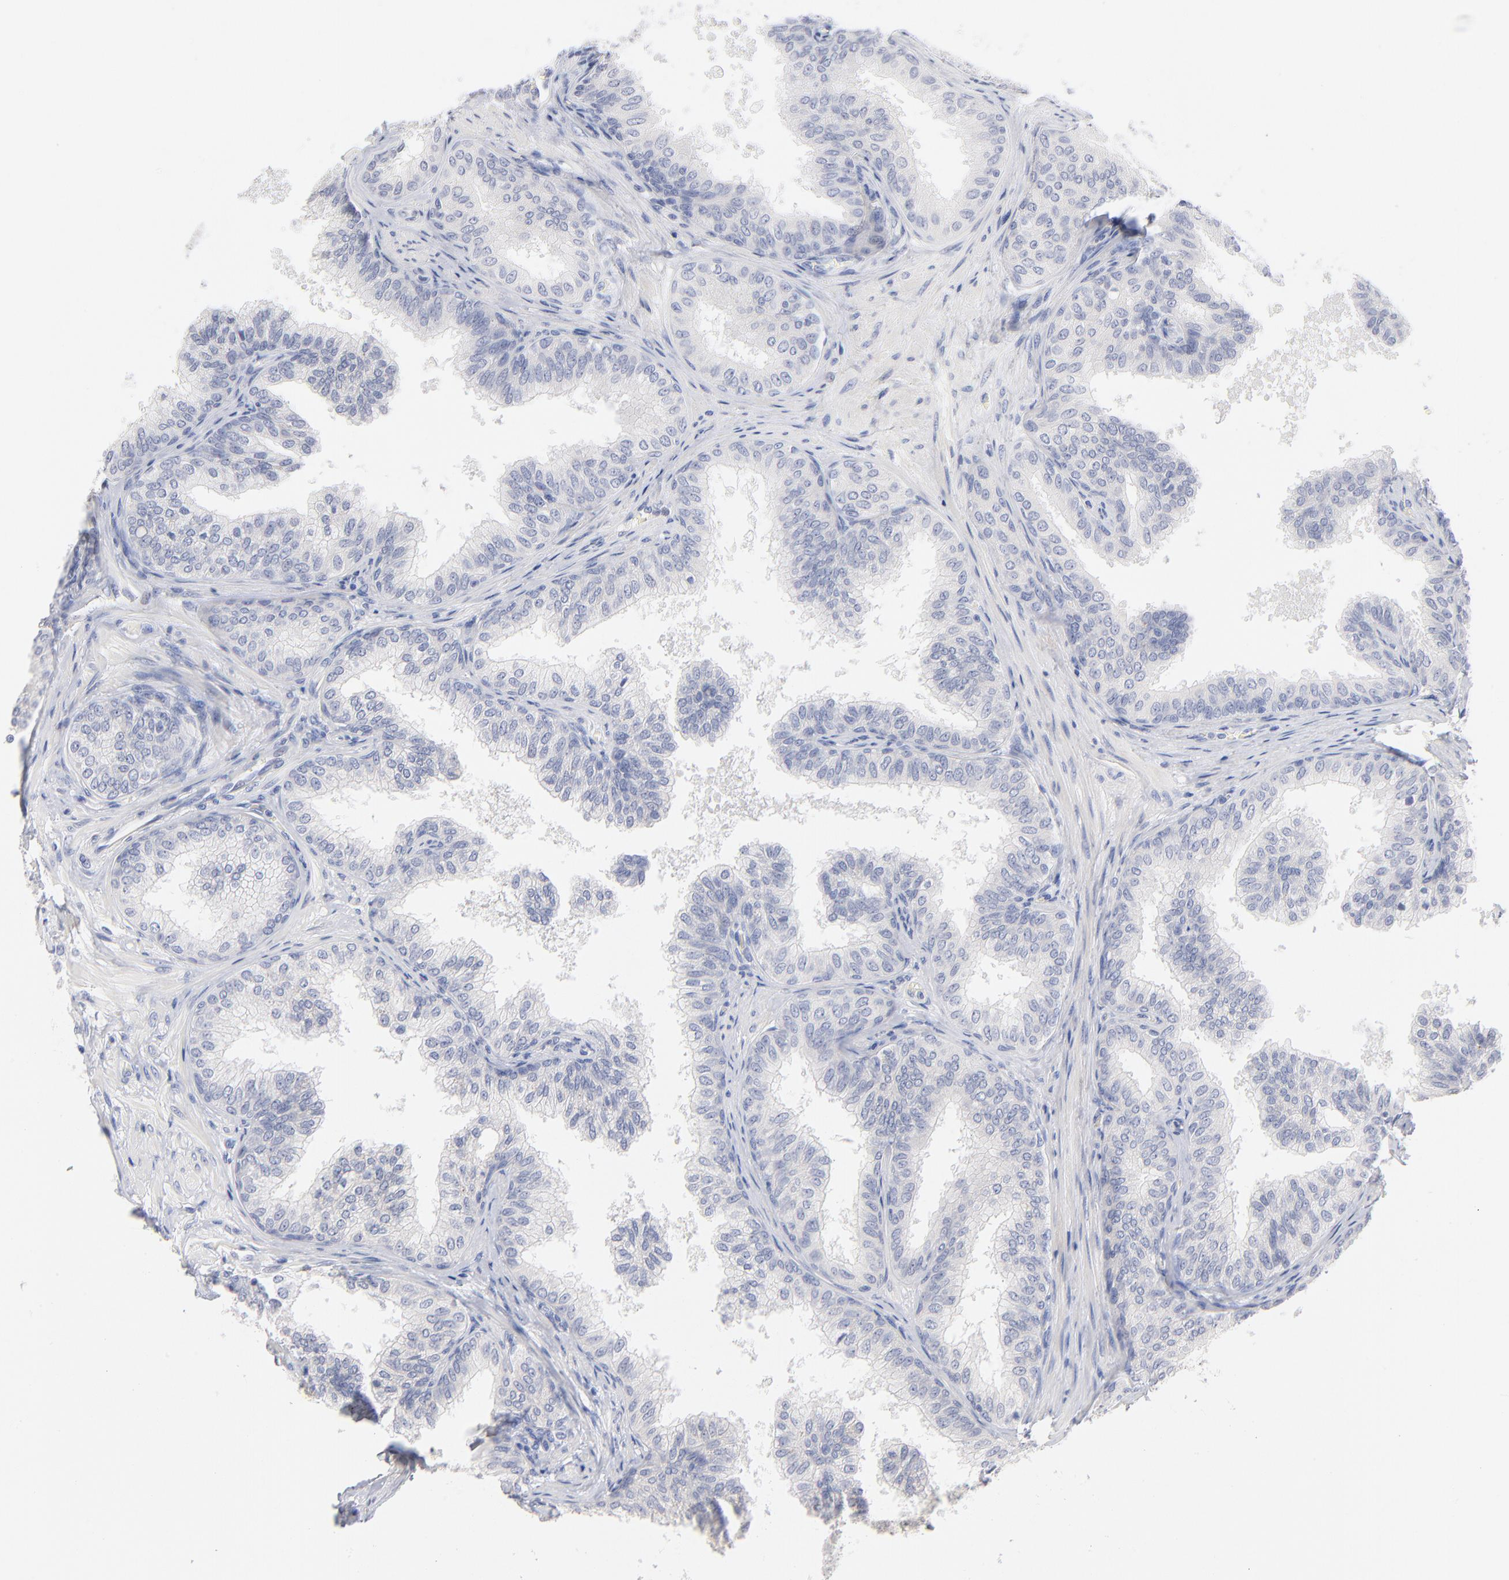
{"staining": {"intensity": "weak", "quantity": ">75%", "location": "cytoplasmic/membranous"}, "tissue": "prostate", "cell_type": "Glandular cells", "image_type": "normal", "snomed": [{"axis": "morphology", "description": "Normal tissue, NOS"}, {"axis": "topography", "description": "Prostate"}], "caption": "A micrograph showing weak cytoplasmic/membranous staining in about >75% of glandular cells in normal prostate, as visualized by brown immunohistochemical staining.", "gene": "F12", "patient": {"sex": "male", "age": 60}}